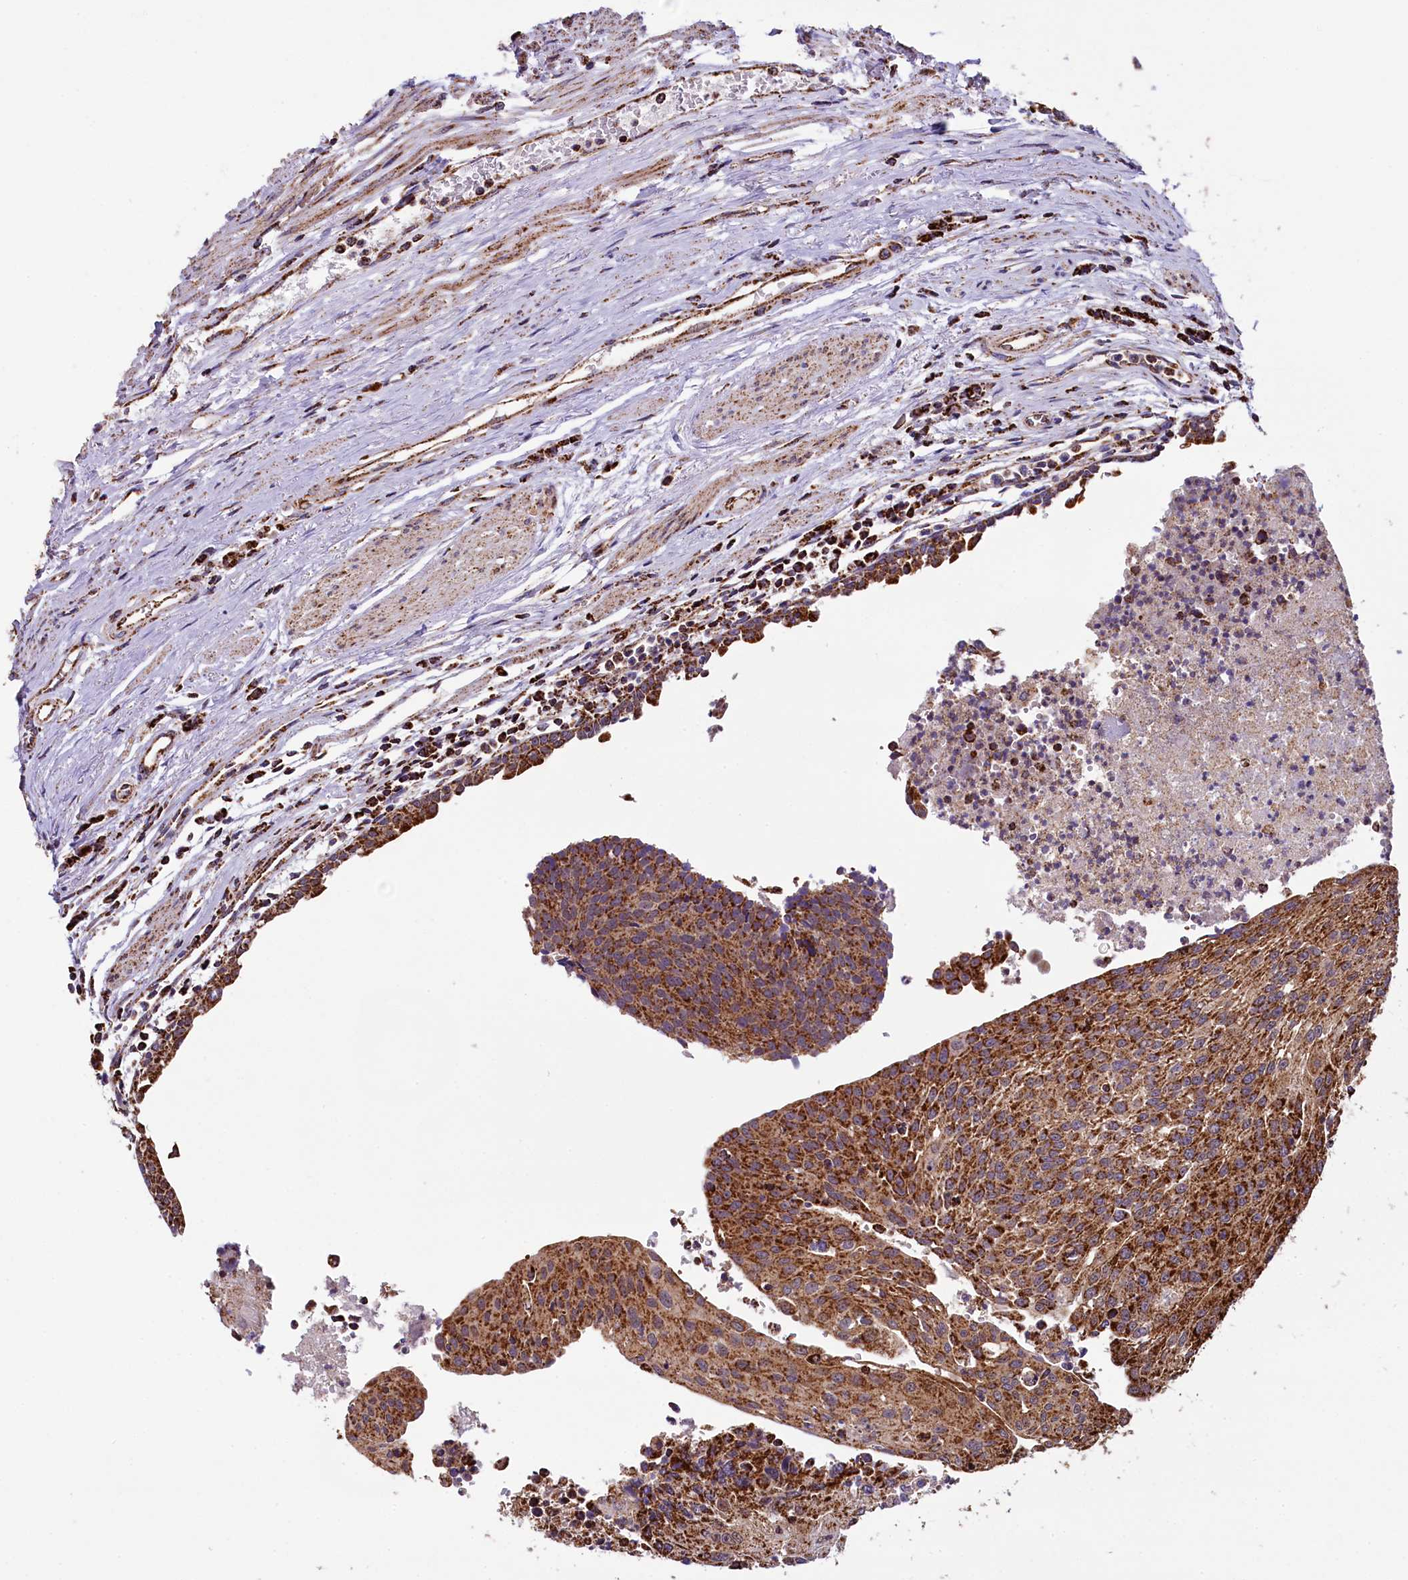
{"staining": {"intensity": "moderate", "quantity": ">75%", "location": "cytoplasmic/membranous"}, "tissue": "urothelial cancer", "cell_type": "Tumor cells", "image_type": "cancer", "snomed": [{"axis": "morphology", "description": "Urothelial carcinoma, High grade"}, {"axis": "topography", "description": "Urinary bladder"}], "caption": "Brown immunohistochemical staining in human urothelial cancer displays moderate cytoplasmic/membranous expression in approximately >75% of tumor cells.", "gene": "KLC2", "patient": {"sex": "female", "age": 85}}